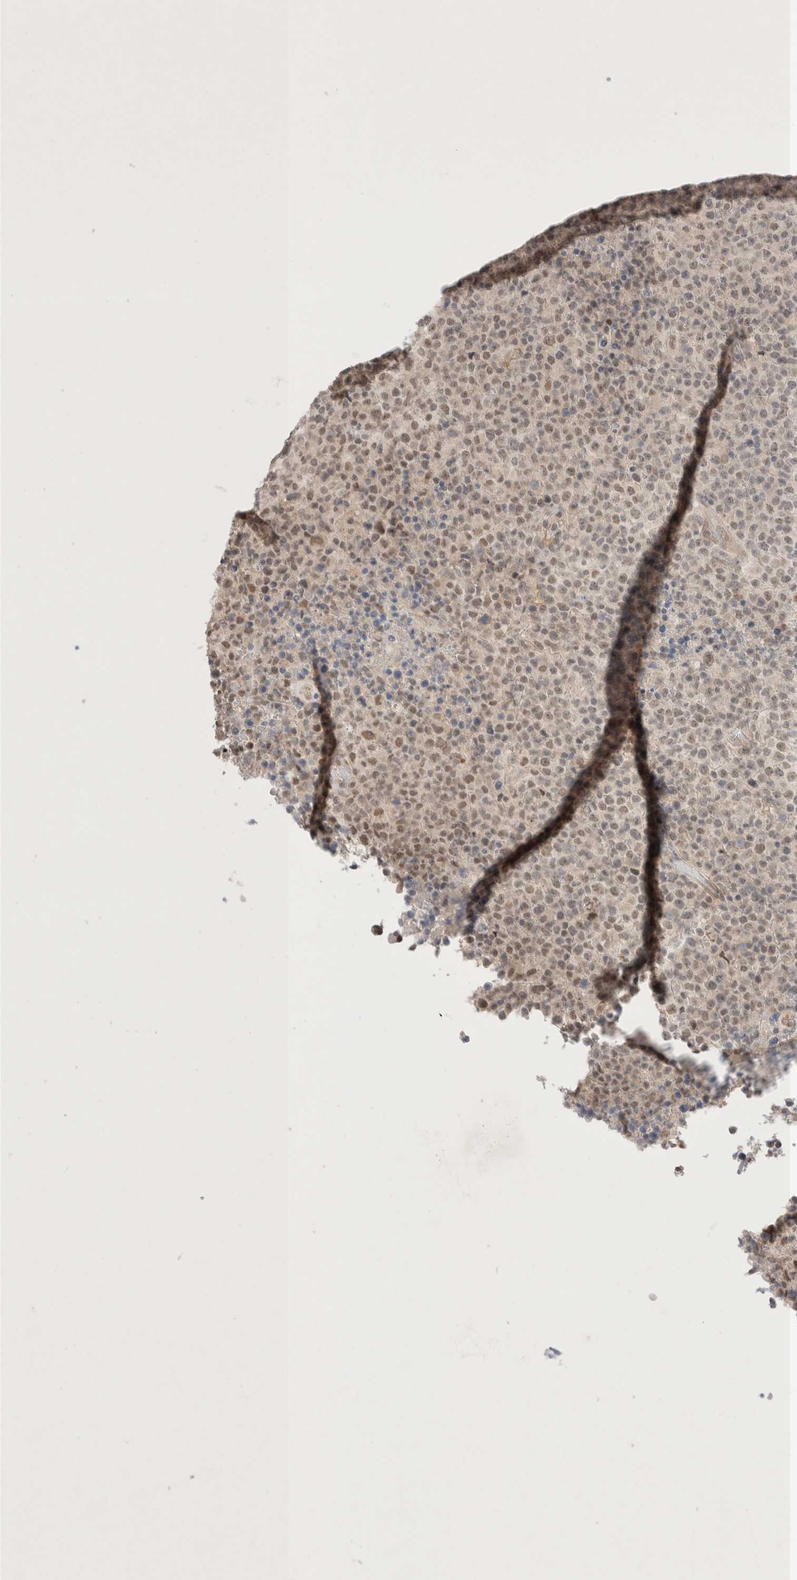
{"staining": {"intensity": "weak", "quantity": "25%-75%", "location": "nuclear"}, "tissue": "lymphoma", "cell_type": "Tumor cells", "image_type": "cancer", "snomed": [{"axis": "morphology", "description": "Malignant lymphoma, non-Hodgkin's type, High grade"}, {"axis": "topography", "description": "Lymph node"}], "caption": "Protein staining demonstrates weak nuclear staining in about 25%-75% of tumor cells in high-grade malignant lymphoma, non-Hodgkin's type. (DAB (3,3'-diaminobenzidine) IHC, brown staining for protein, blue staining for nuclei).", "gene": "ZNF704", "patient": {"sex": "male", "age": 13}}